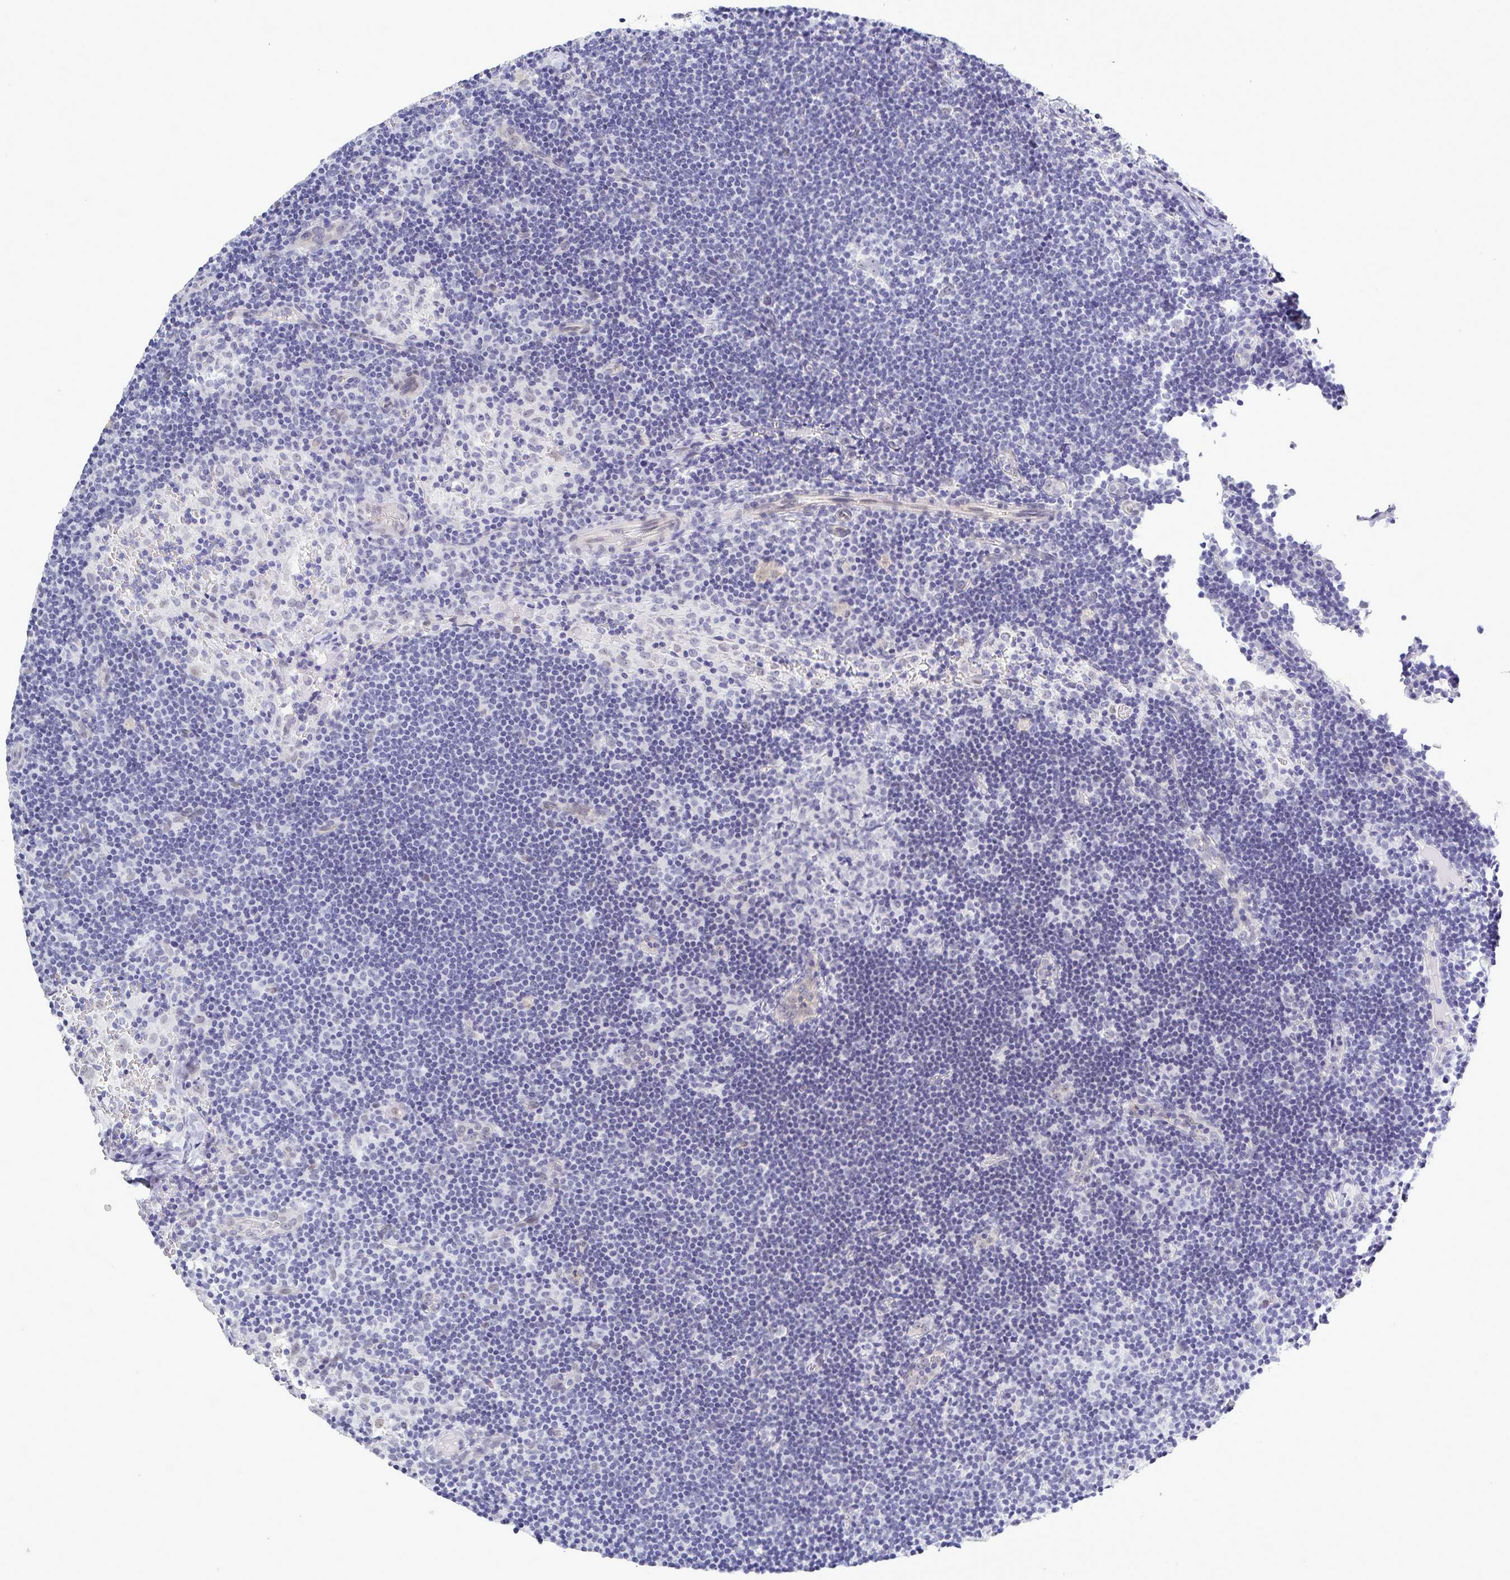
{"staining": {"intensity": "negative", "quantity": "none", "location": "none"}, "tissue": "lymph node", "cell_type": "Germinal center cells", "image_type": "normal", "snomed": [{"axis": "morphology", "description": "Normal tissue, NOS"}, {"axis": "topography", "description": "Lymph node"}], "caption": "Human lymph node stained for a protein using IHC exhibits no expression in germinal center cells.", "gene": "MFSD4A", "patient": {"sex": "female", "age": 45}}